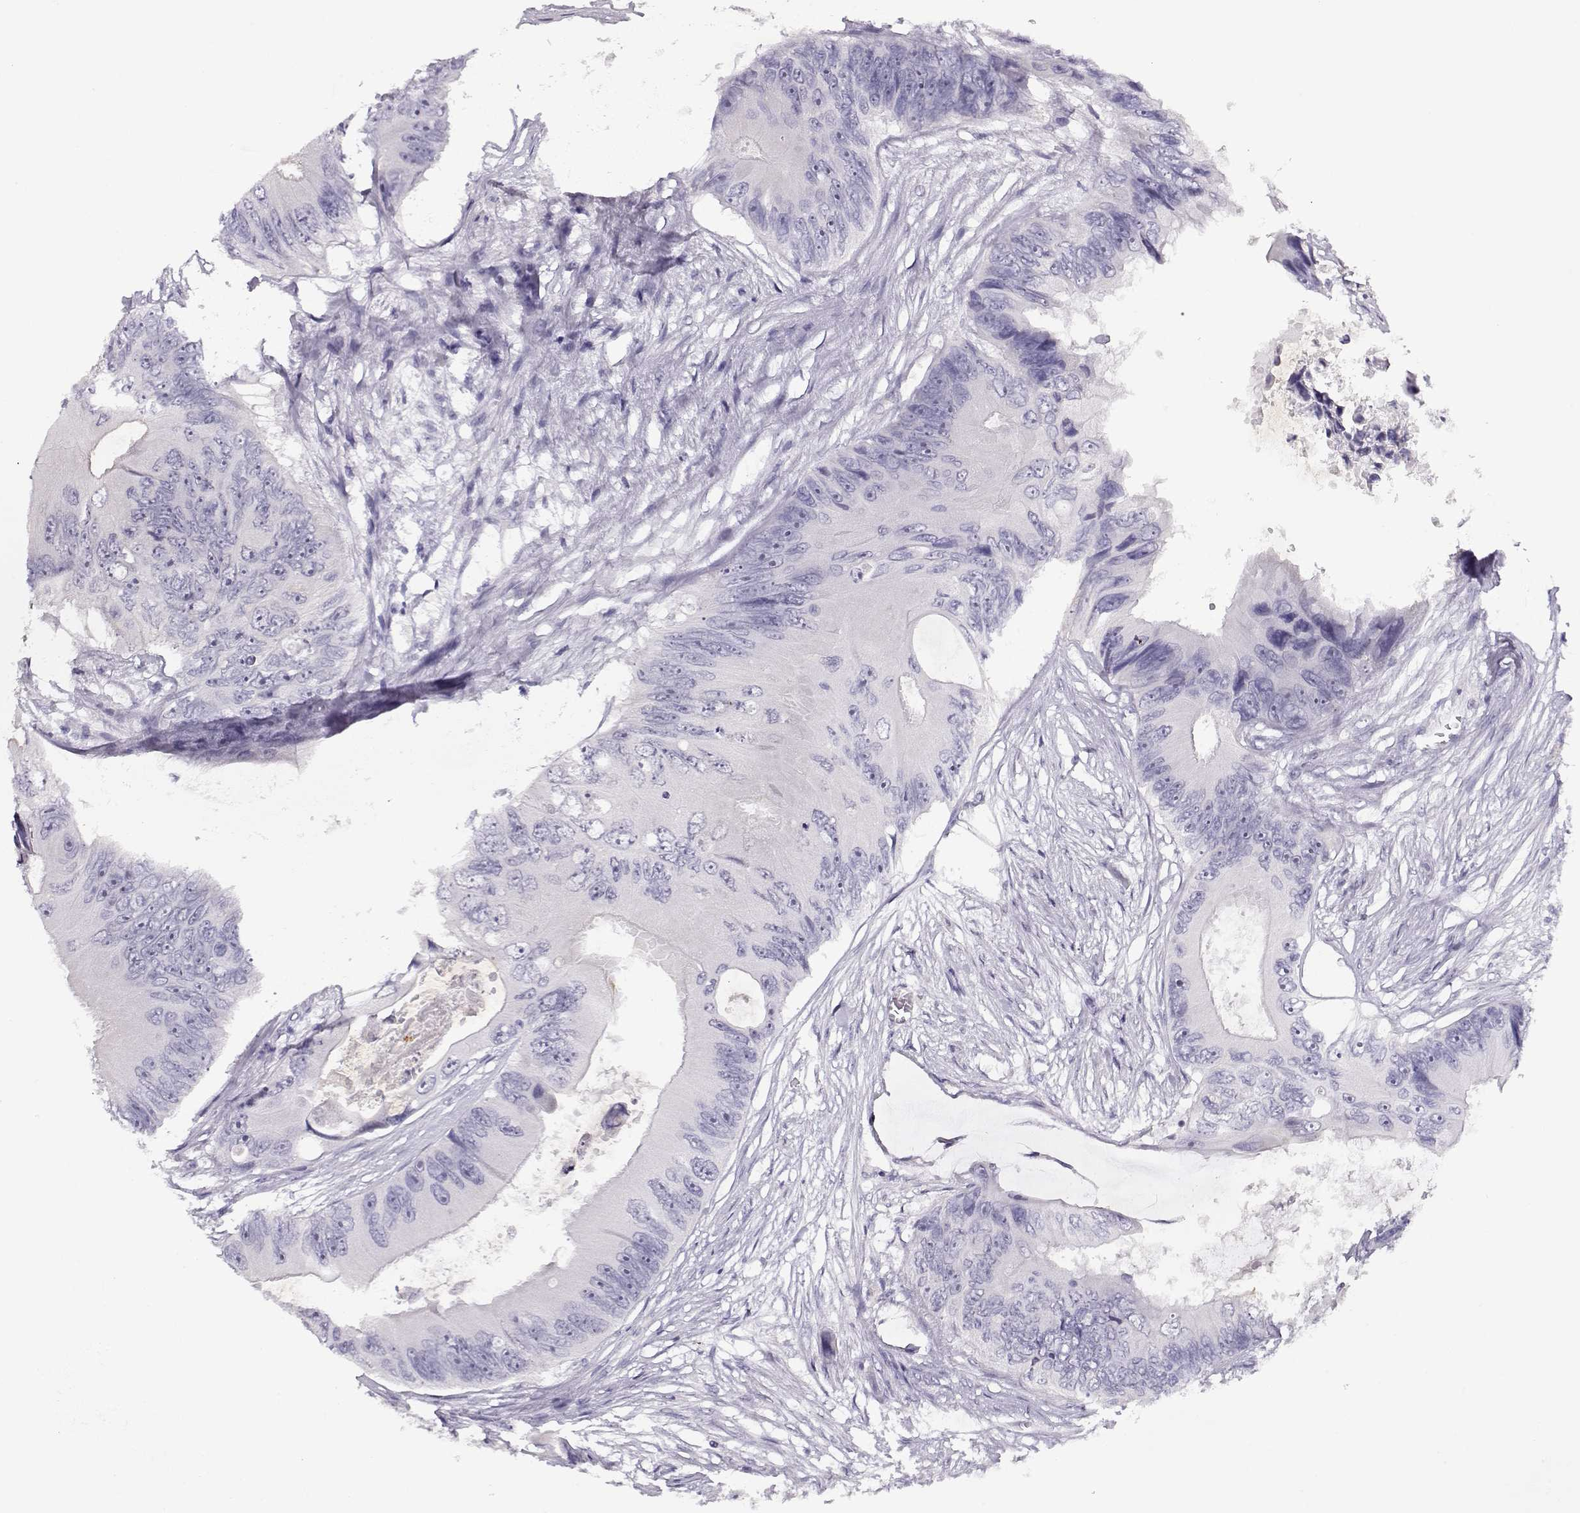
{"staining": {"intensity": "negative", "quantity": "none", "location": "none"}, "tissue": "colorectal cancer", "cell_type": "Tumor cells", "image_type": "cancer", "snomed": [{"axis": "morphology", "description": "Adenocarcinoma, NOS"}, {"axis": "topography", "description": "Rectum"}], "caption": "Photomicrograph shows no significant protein staining in tumor cells of colorectal cancer. (DAB (3,3'-diaminobenzidine) IHC visualized using brightfield microscopy, high magnification).", "gene": "CRX", "patient": {"sex": "male", "age": 63}}